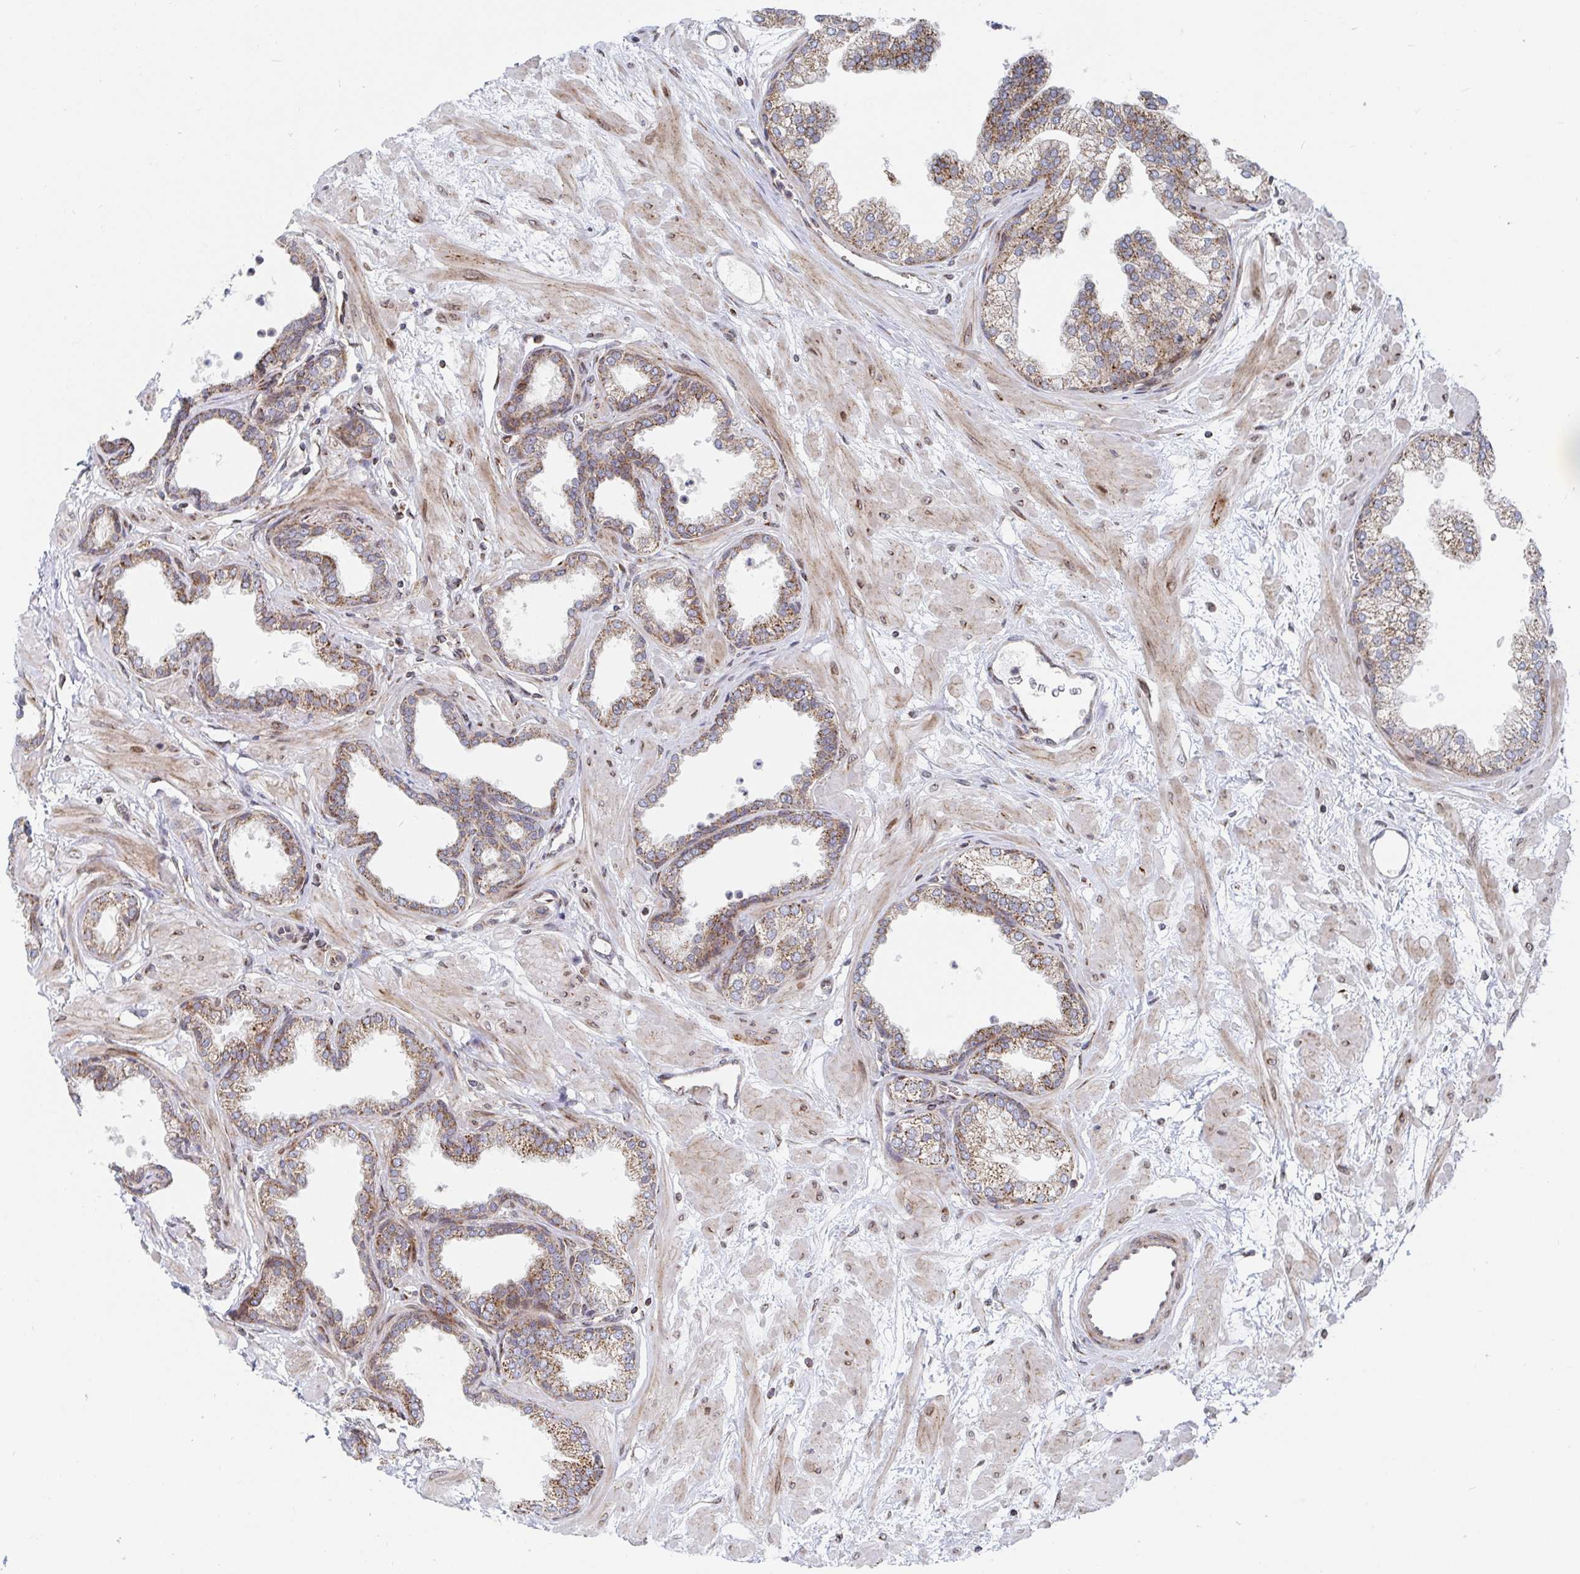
{"staining": {"intensity": "moderate", "quantity": ">75%", "location": "cytoplasmic/membranous"}, "tissue": "prostate", "cell_type": "Glandular cells", "image_type": "normal", "snomed": [{"axis": "morphology", "description": "Normal tissue, NOS"}, {"axis": "topography", "description": "Prostate"}], "caption": "Glandular cells display medium levels of moderate cytoplasmic/membranous expression in about >75% of cells in benign prostate. (DAB (3,3'-diaminobenzidine) = brown stain, brightfield microscopy at high magnification).", "gene": "STARD8", "patient": {"sex": "male", "age": 37}}